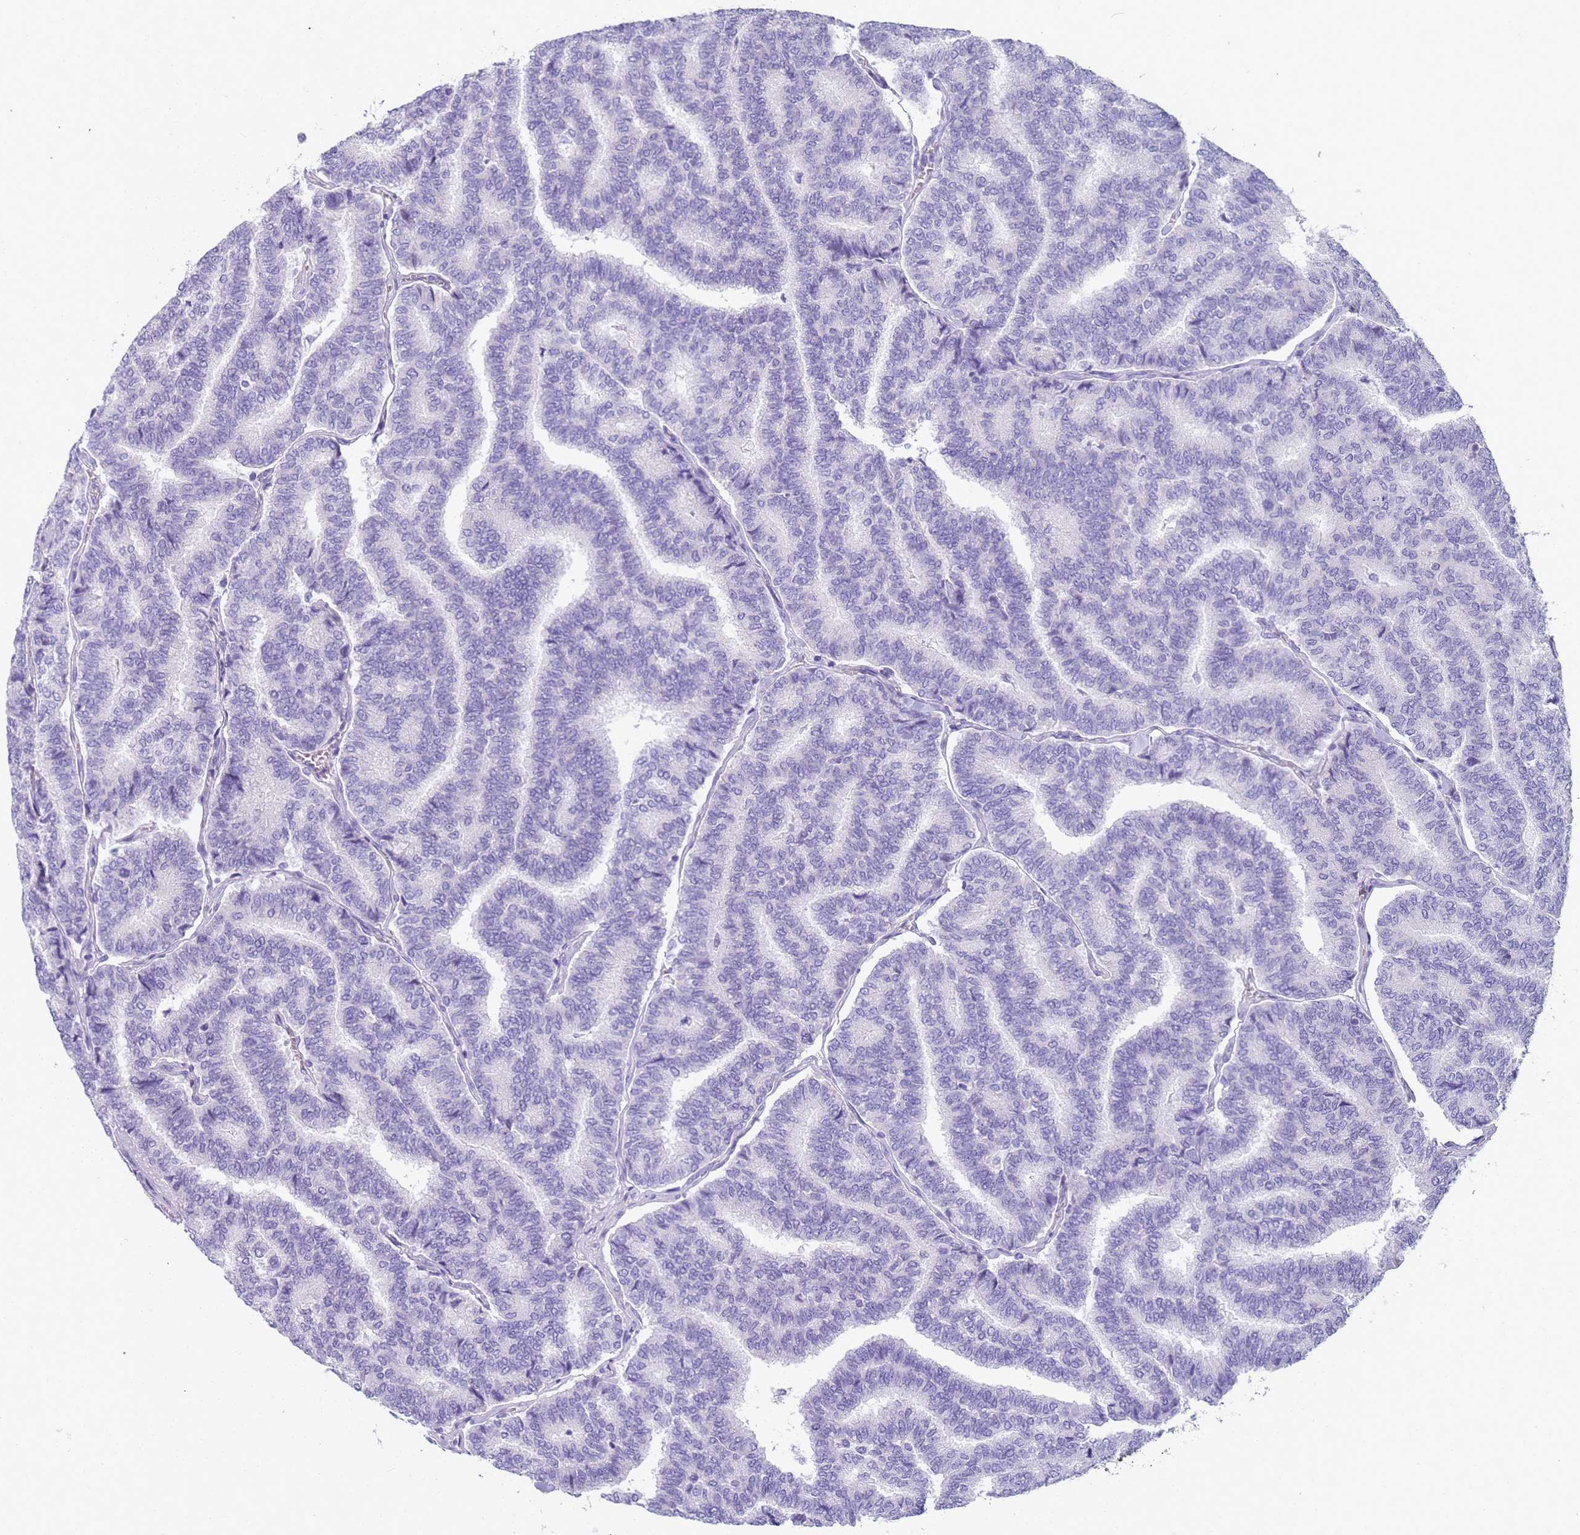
{"staining": {"intensity": "negative", "quantity": "none", "location": "none"}, "tissue": "thyroid cancer", "cell_type": "Tumor cells", "image_type": "cancer", "snomed": [{"axis": "morphology", "description": "Papillary adenocarcinoma, NOS"}, {"axis": "topography", "description": "Thyroid gland"}], "caption": "Photomicrograph shows no significant protein staining in tumor cells of thyroid cancer.", "gene": "RNASE2", "patient": {"sex": "female", "age": 35}}